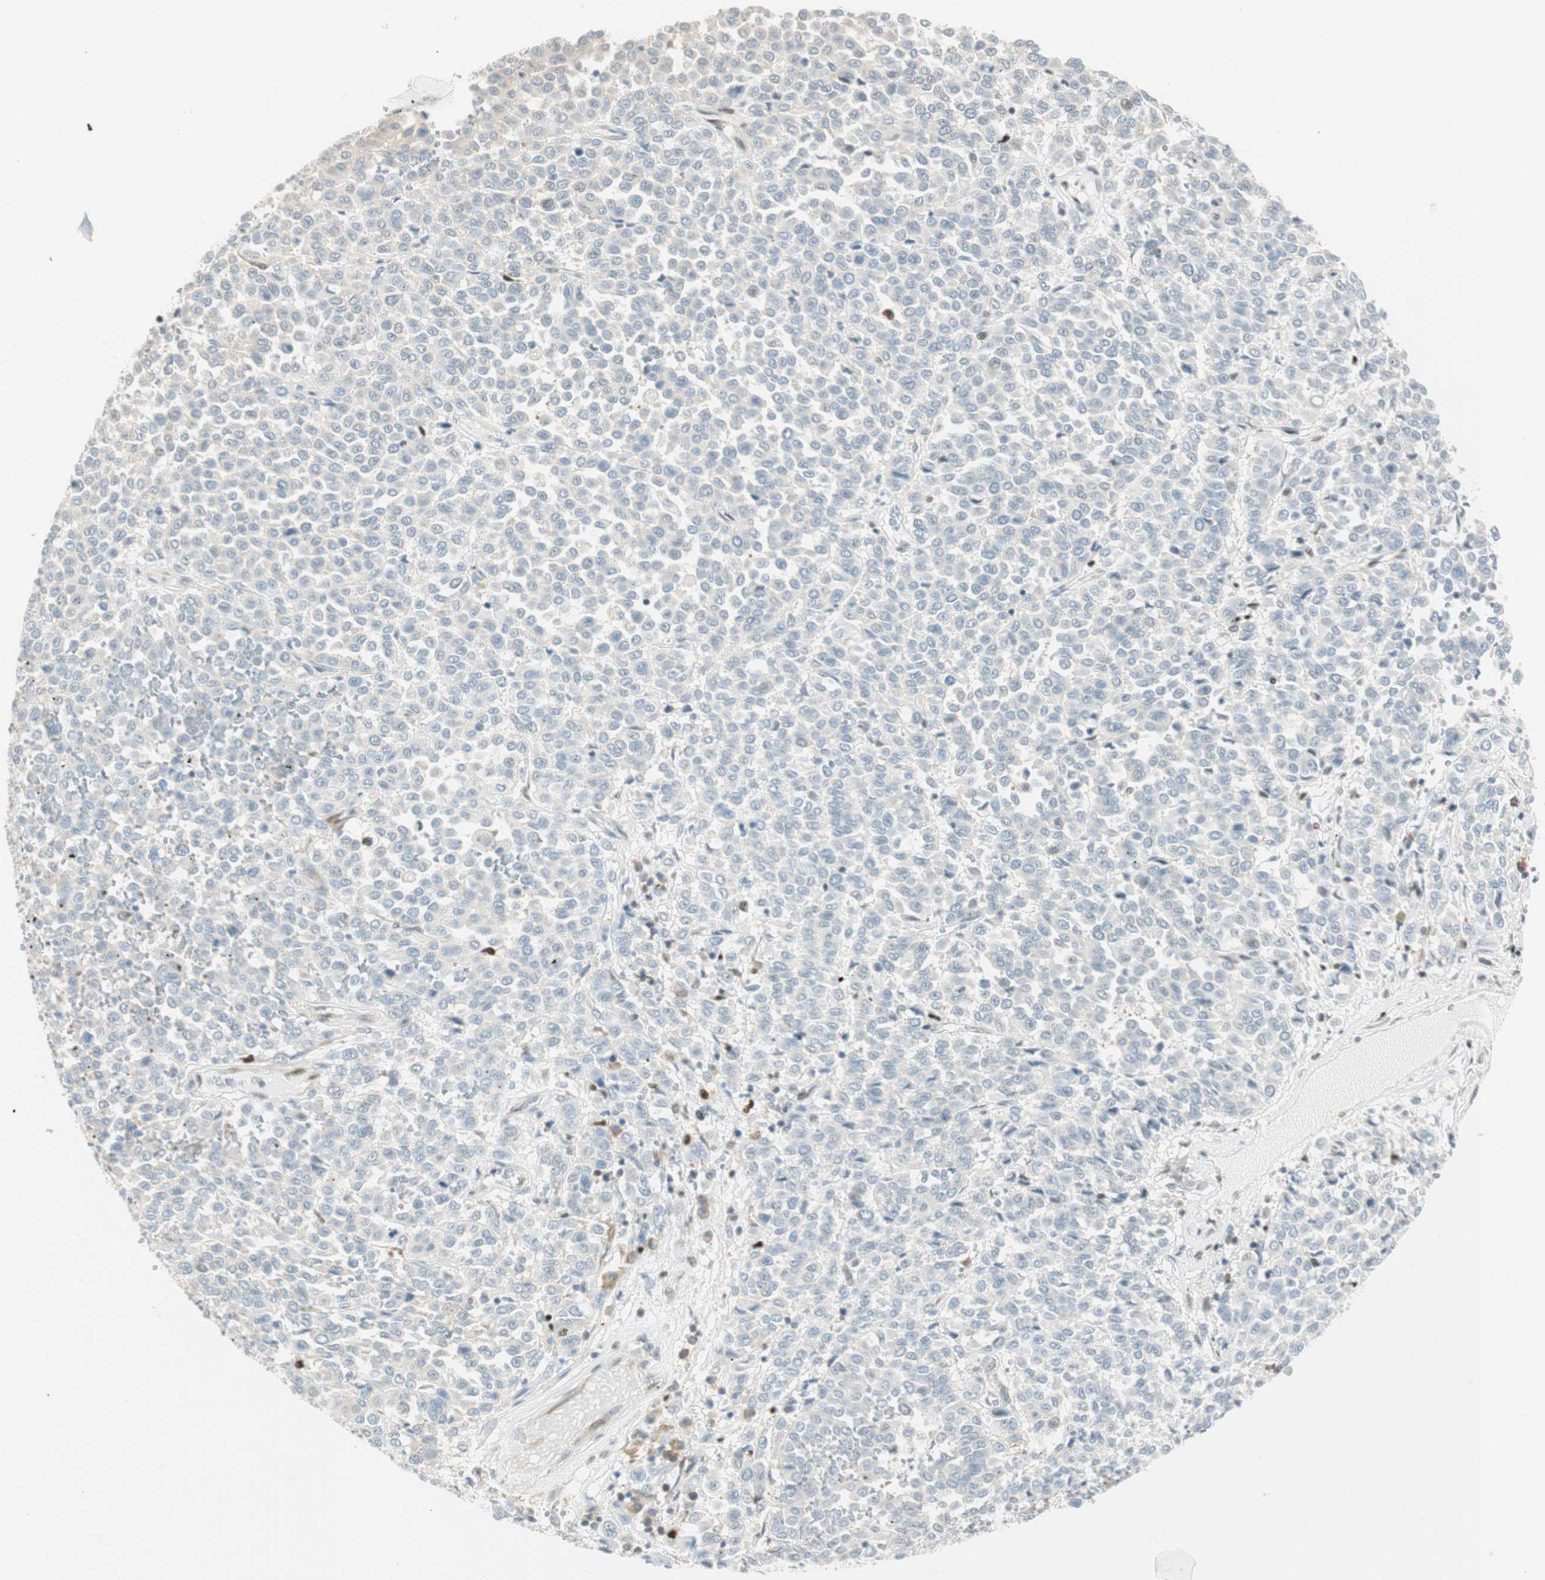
{"staining": {"intensity": "negative", "quantity": "none", "location": "none"}, "tissue": "melanoma", "cell_type": "Tumor cells", "image_type": "cancer", "snomed": [{"axis": "morphology", "description": "Malignant melanoma, Metastatic site"}, {"axis": "topography", "description": "Pancreas"}], "caption": "A high-resolution photomicrograph shows immunohistochemistry (IHC) staining of malignant melanoma (metastatic site), which displays no significant staining in tumor cells.", "gene": "MSX2", "patient": {"sex": "female", "age": 30}}